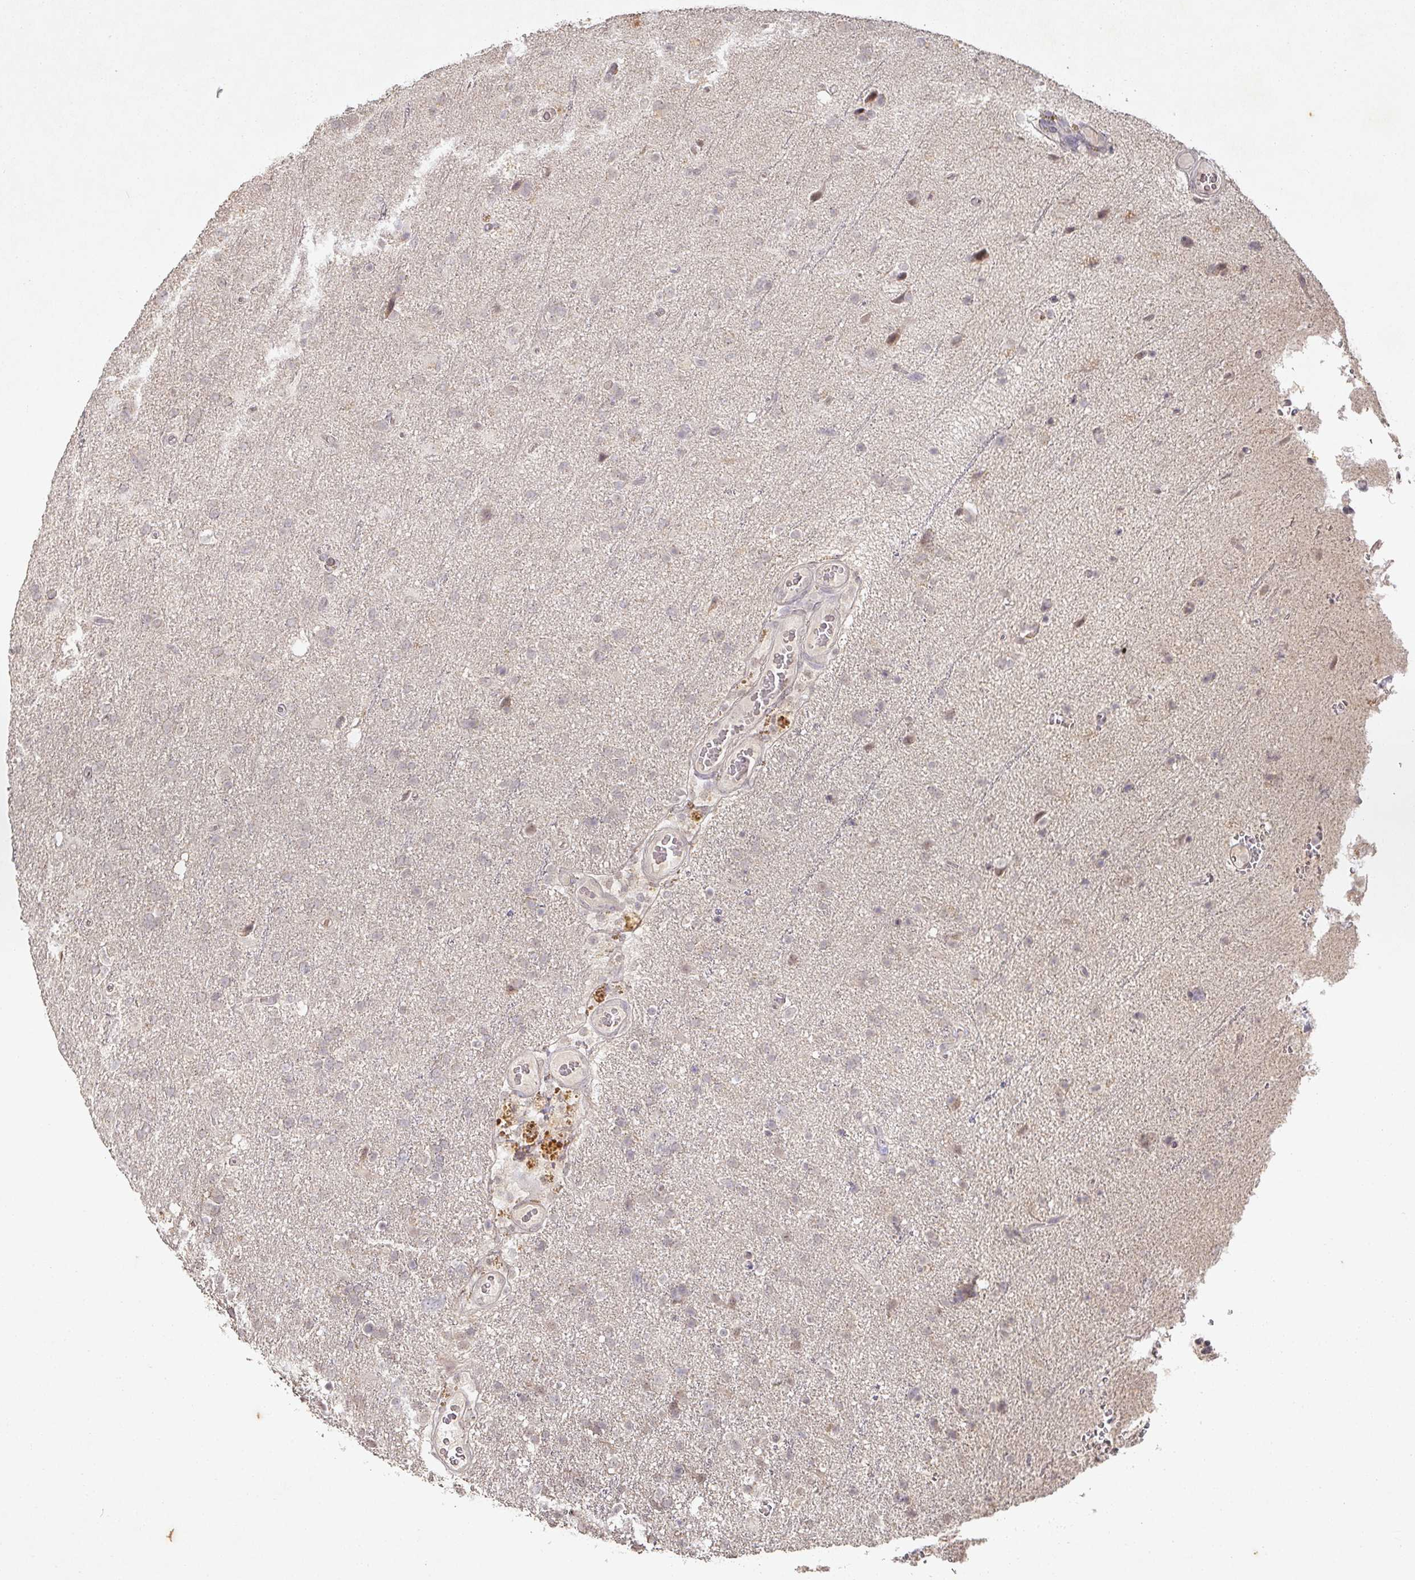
{"staining": {"intensity": "negative", "quantity": "none", "location": "none"}, "tissue": "glioma", "cell_type": "Tumor cells", "image_type": "cancer", "snomed": [{"axis": "morphology", "description": "Glioma, malignant, High grade"}, {"axis": "topography", "description": "Brain"}], "caption": "The IHC histopathology image has no significant staining in tumor cells of malignant glioma (high-grade) tissue. Nuclei are stained in blue.", "gene": "CAPN5", "patient": {"sex": "male", "age": 61}}